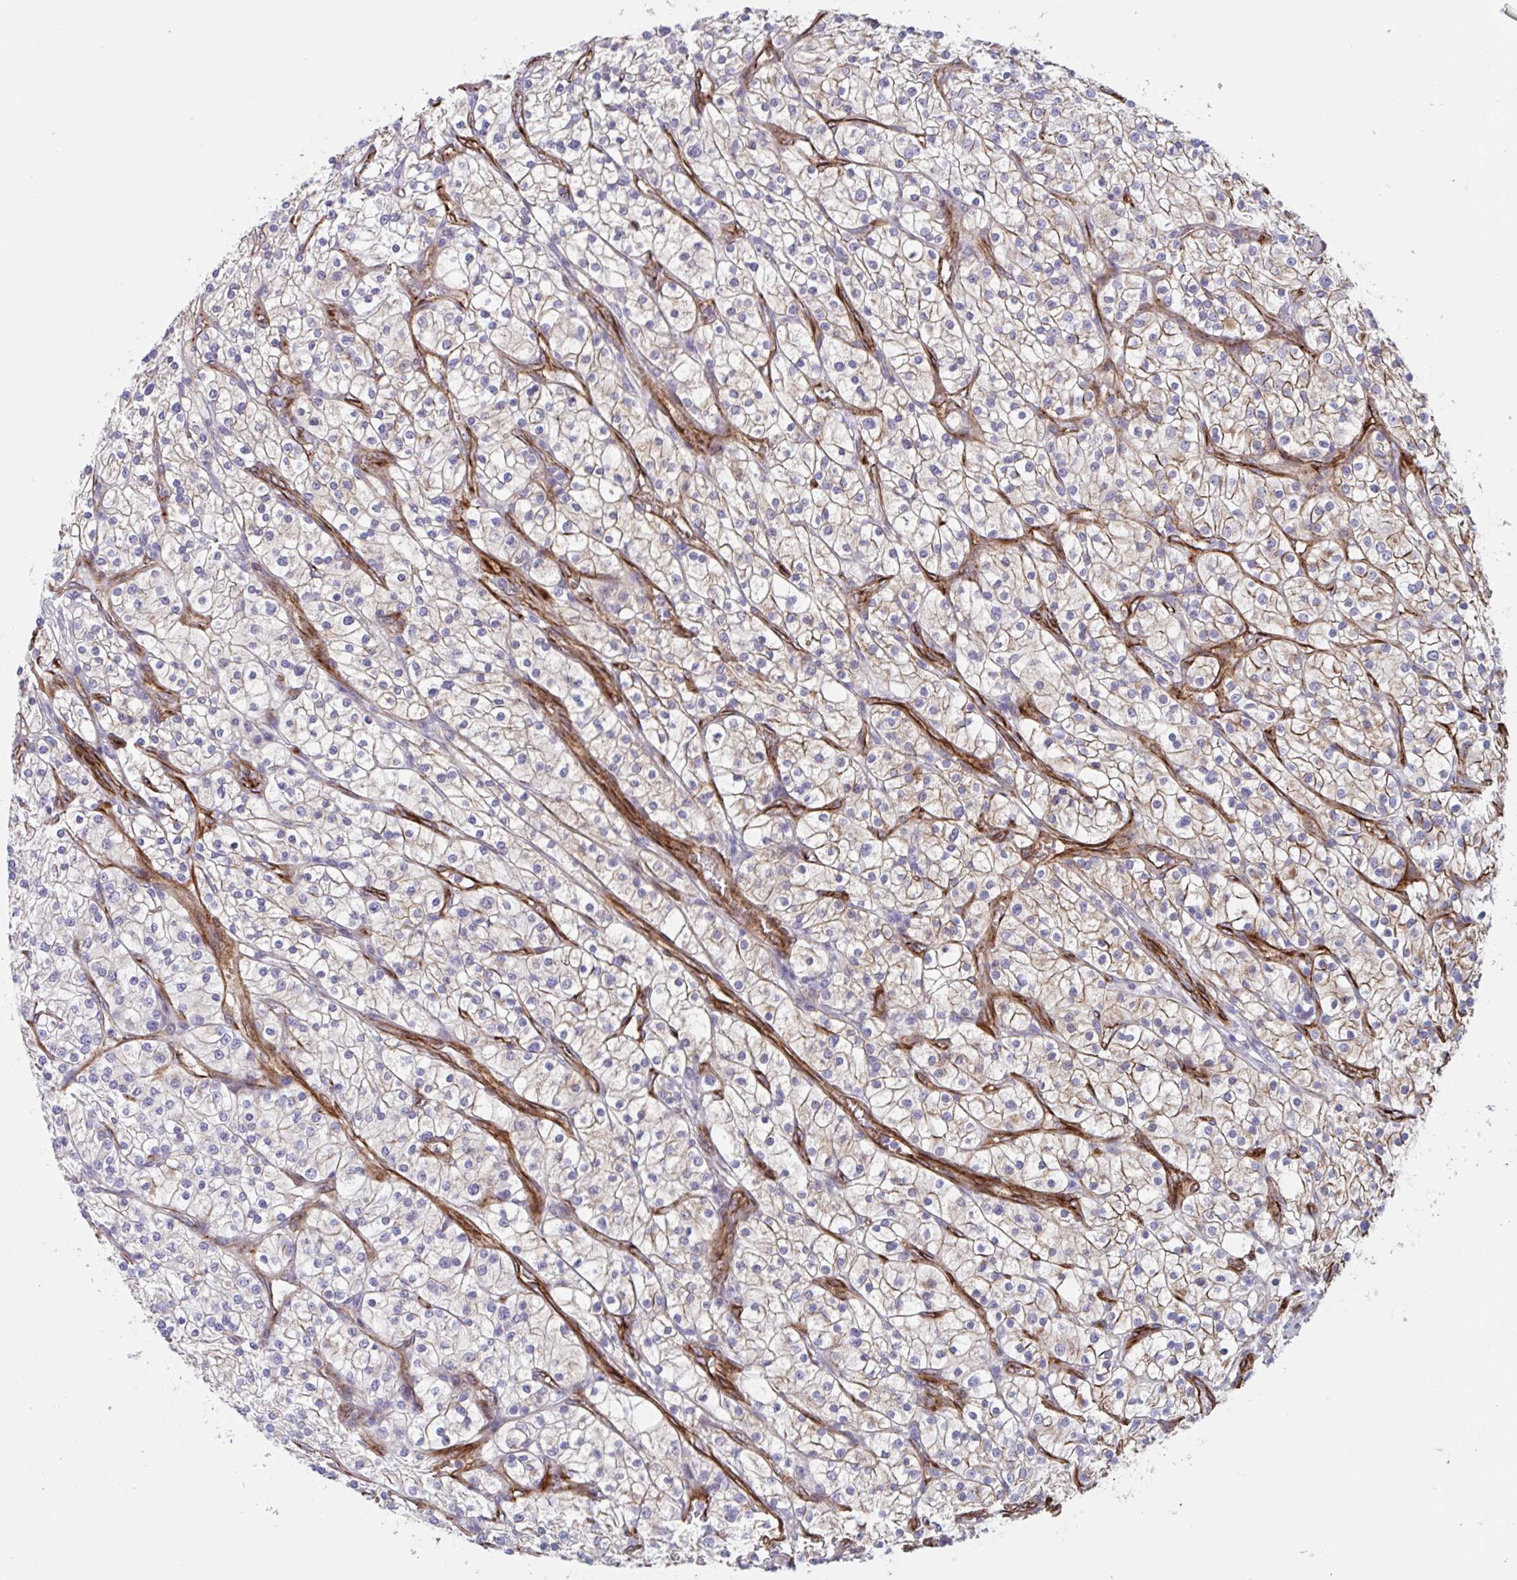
{"staining": {"intensity": "moderate", "quantity": "25%-75%", "location": "cytoplasmic/membranous"}, "tissue": "renal cancer", "cell_type": "Tumor cells", "image_type": "cancer", "snomed": [{"axis": "morphology", "description": "Adenocarcinoma, NOS"}, {"axis": "topography", "description": "Kidney"}], "caption": "This is a photomicrograph of IHC staining of renal adenocarcinoma, which shows moderate expression in the cytoplasmic/membranous of tumor cells.", "gene": "CITED4", "patient": {"sex": "male", "age": 80}}